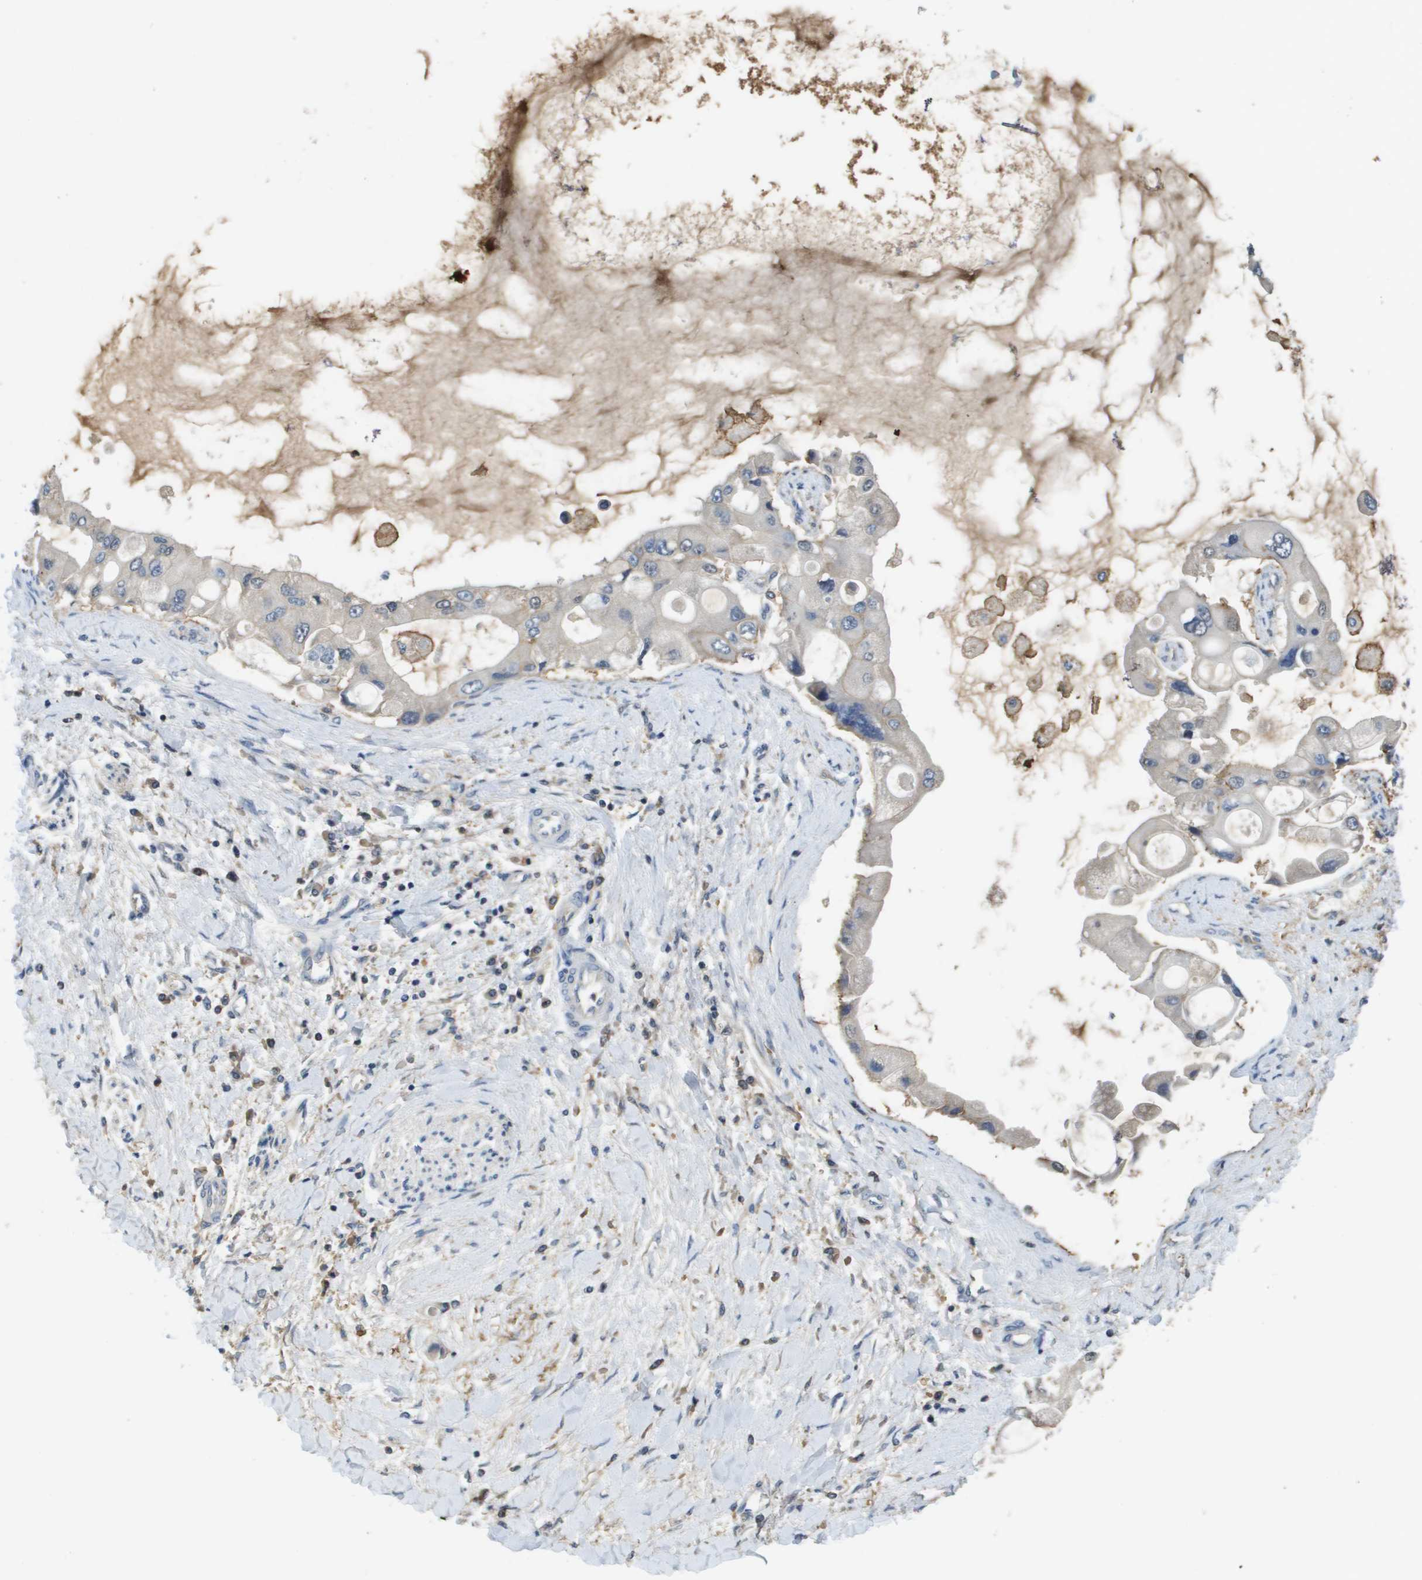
{"staining": {"intensity": "negative", "quantity": "none", "location": "none"}, "tissue": "liver cancer", "cell_type": "Tumor cells", "image_type": "cancer", "snomed": [{"axis": "morphology", "description": "Cholangiocarcinoma"}, {"axis": "topography", "description": "Liver"}], "caption": "Cholangiocarcinoma (liver) stained for a protein using immunohistochemistry (IHC) reveals no positivity tumor cells.", "gene": "SLC16A3", "patient": {"sex": "male", "age": 50}}